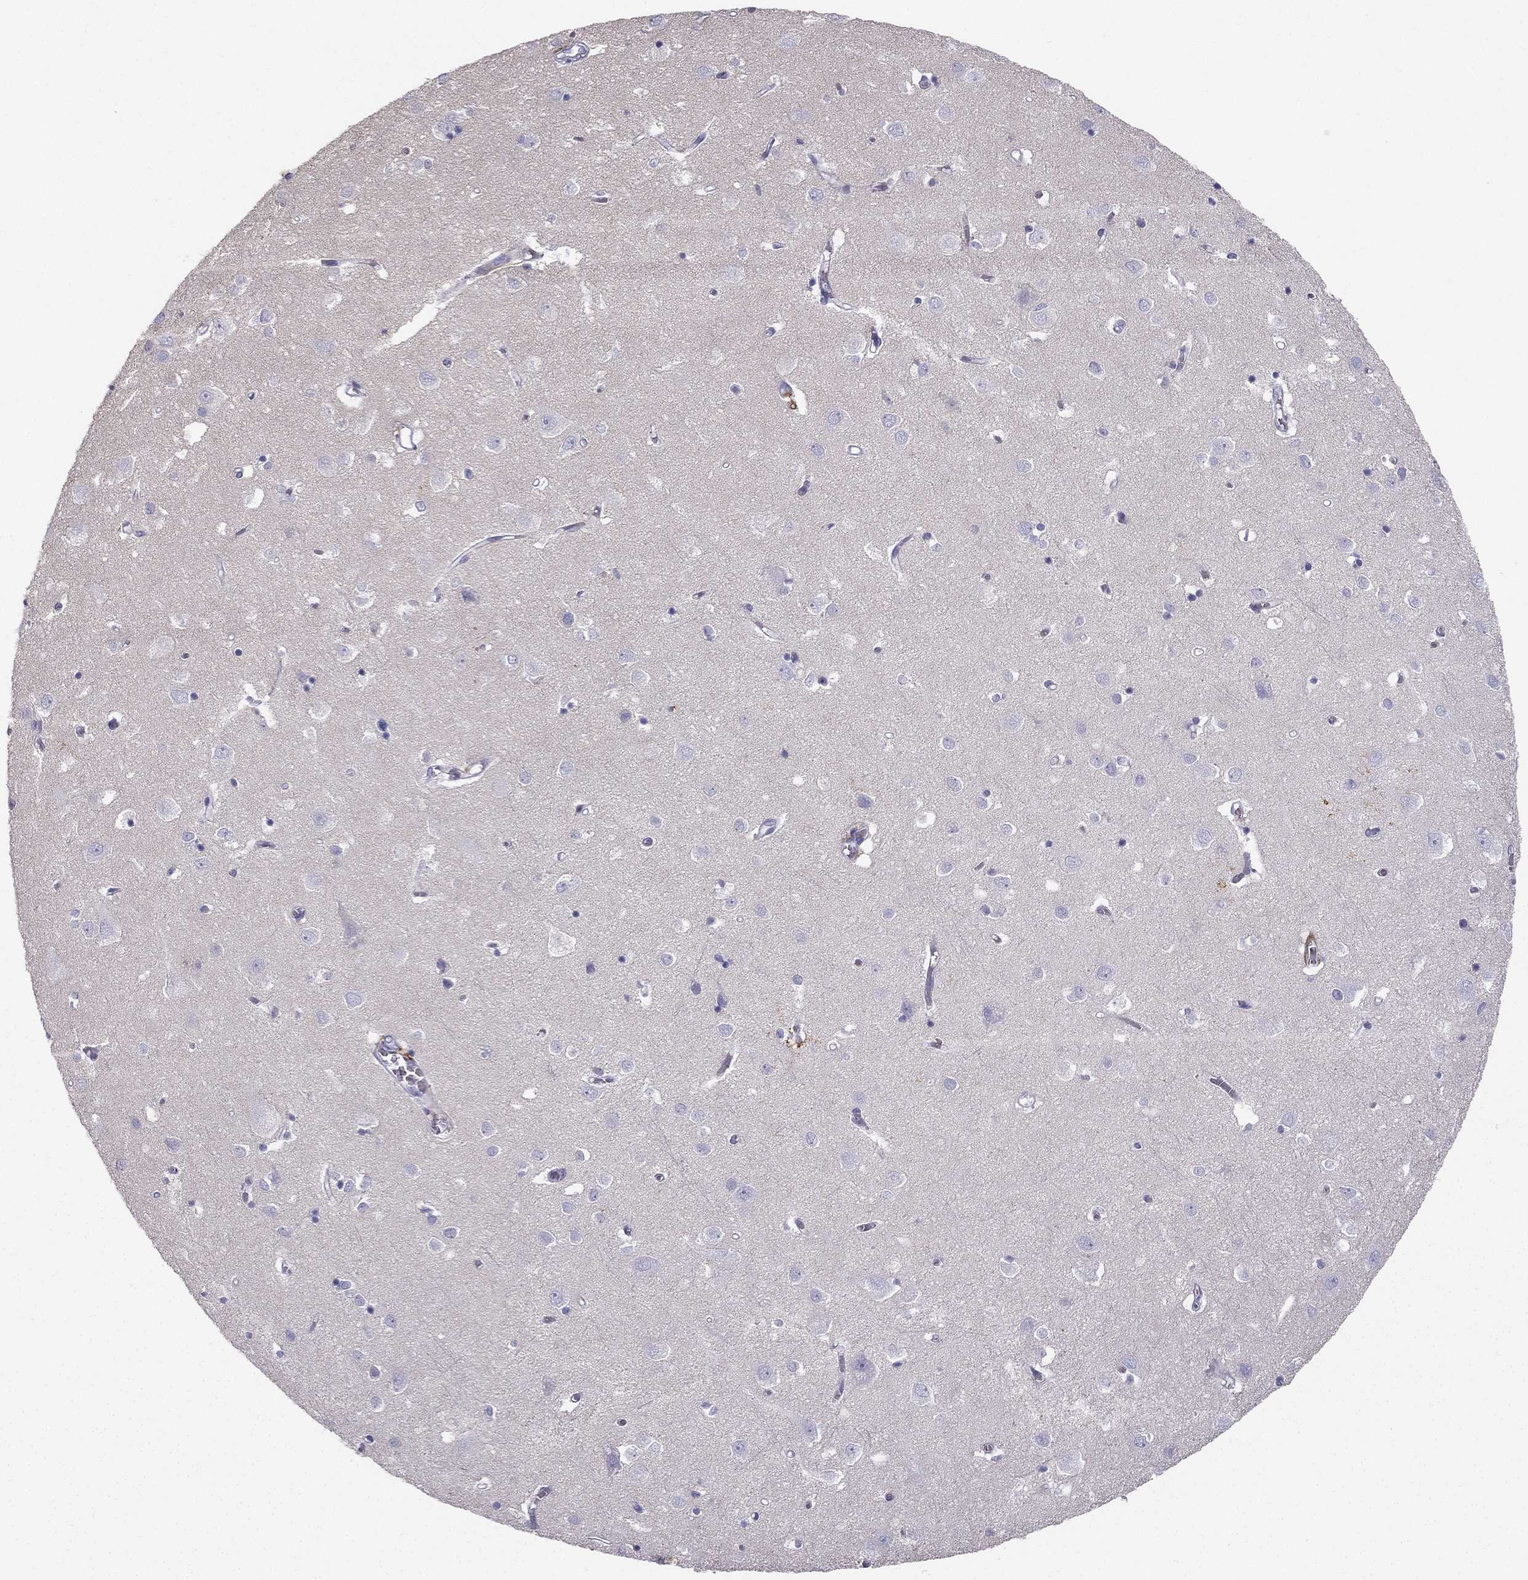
{"staining": {"intensity": "negative", "quantity": "none", "location": "none"}, "tissue": "cerebral cortex", "cell_type": "Endothelial cells", "image_type": "normal", "snomed": [{"axis": "morphology", "description": "Normal tissue, NOS"}, {"axis": "topography", "description": "Cerebral cortex"}], "caption": "Endothelial cells are negative for brown protein staining in normal cerebral cortex. (Brightfield microscopy of DAB immunohistochemistry (IHC) at high magnification).", "gene": "RSPH14", "patient": {"sex": "male", "age": 70}}